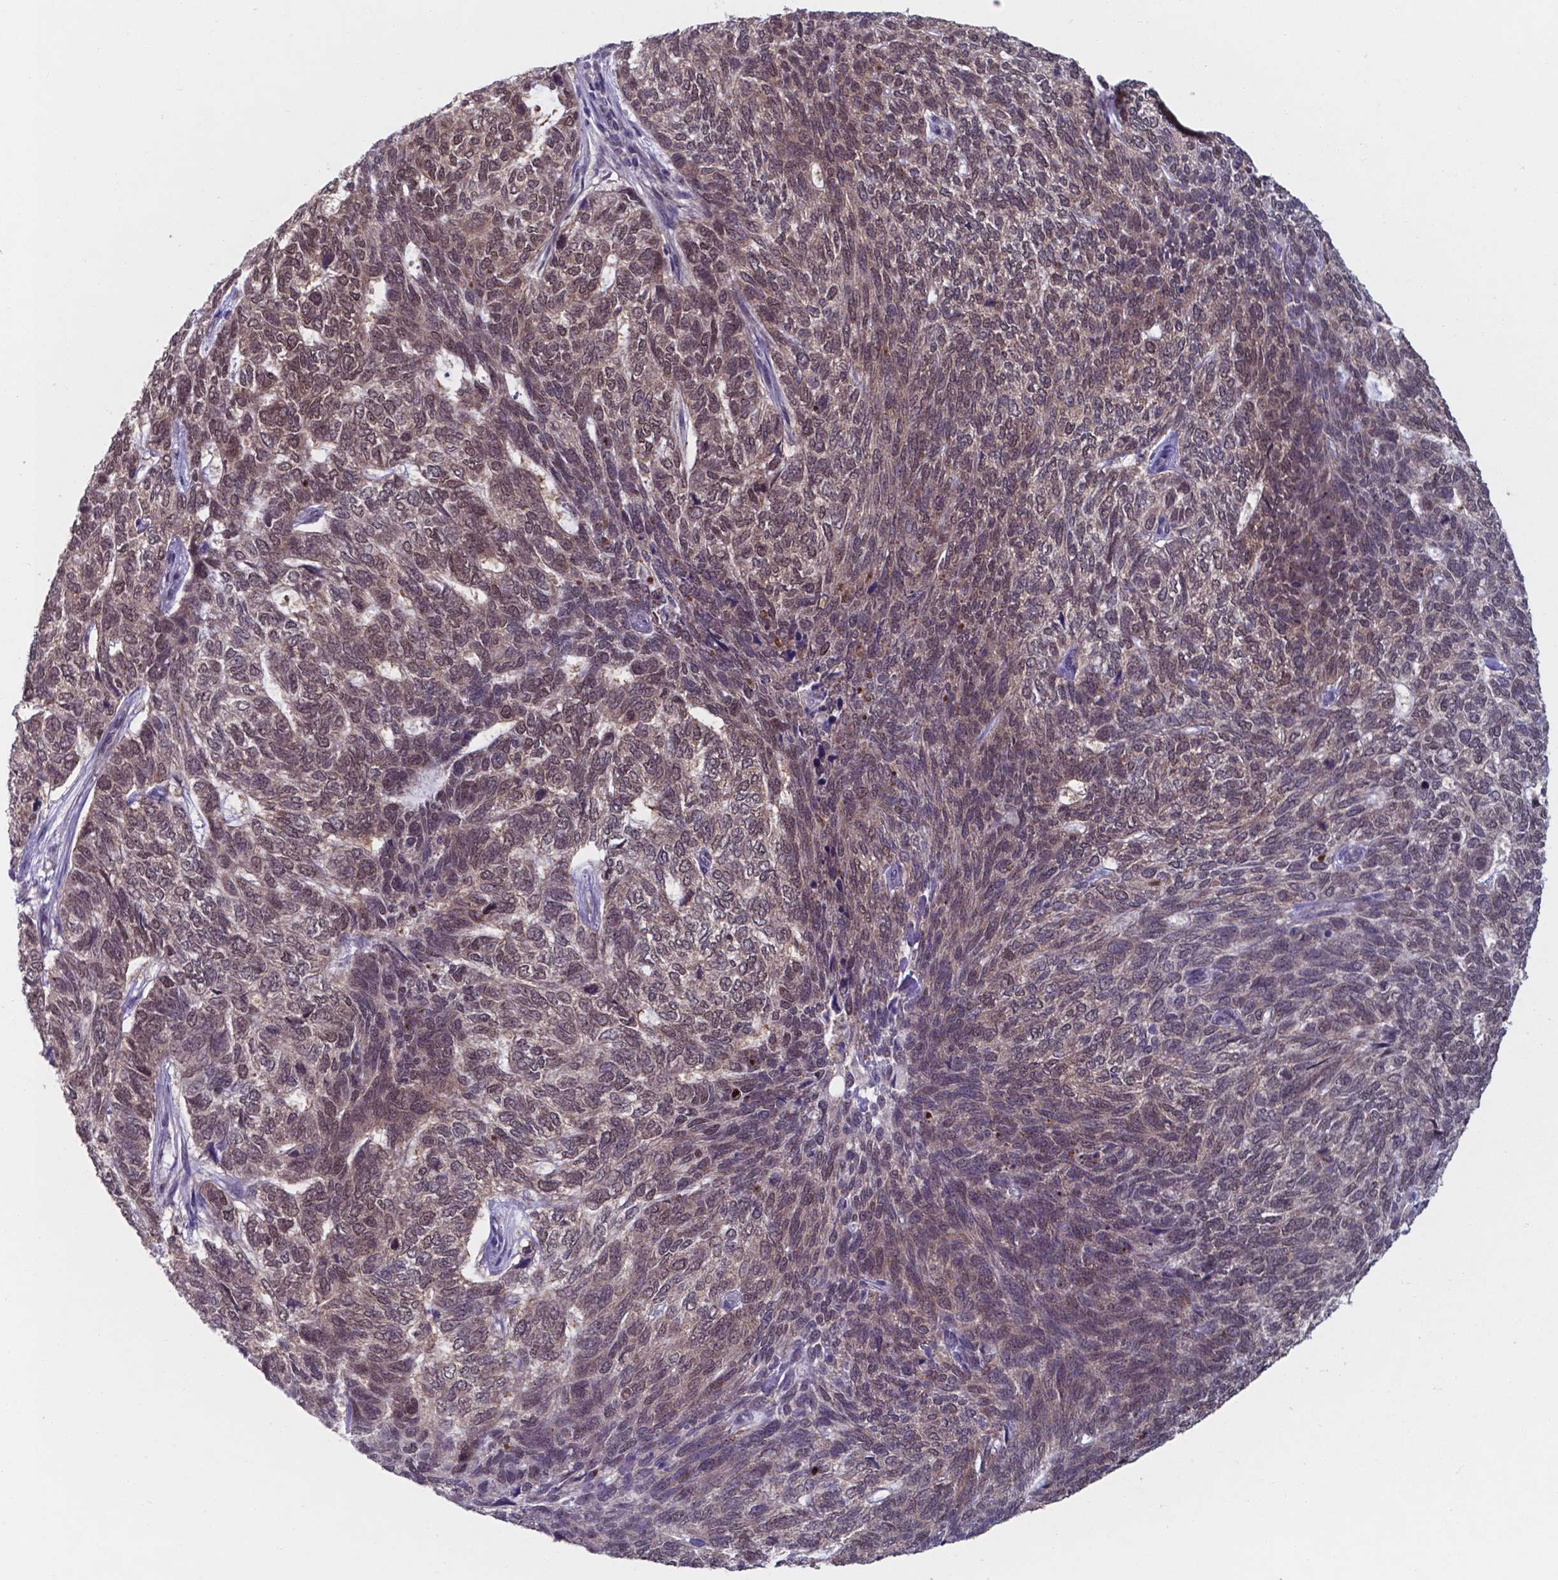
{"staining": {"intensity": "weak", "quantity": "25%-75%", "location": "nuclear"}, "tissue": "skin cancer", "cell_type": "Tumor cells", "image_type": "cancer", "snomed": [{"axis": "morphology", "description": "Basal cell carcinoma"}, {"axis": "topography", "description": "Skin"}], "caption": "This micrograph shows immunohistochemistry (IHC) staining of human skin cancer (basal cell carcinoma), with low weak nuclear positivity in approximately 25%-75% of tumor cells.", "gene": "UBE2E2", "patient": {"sex": "female", "age": 65}}